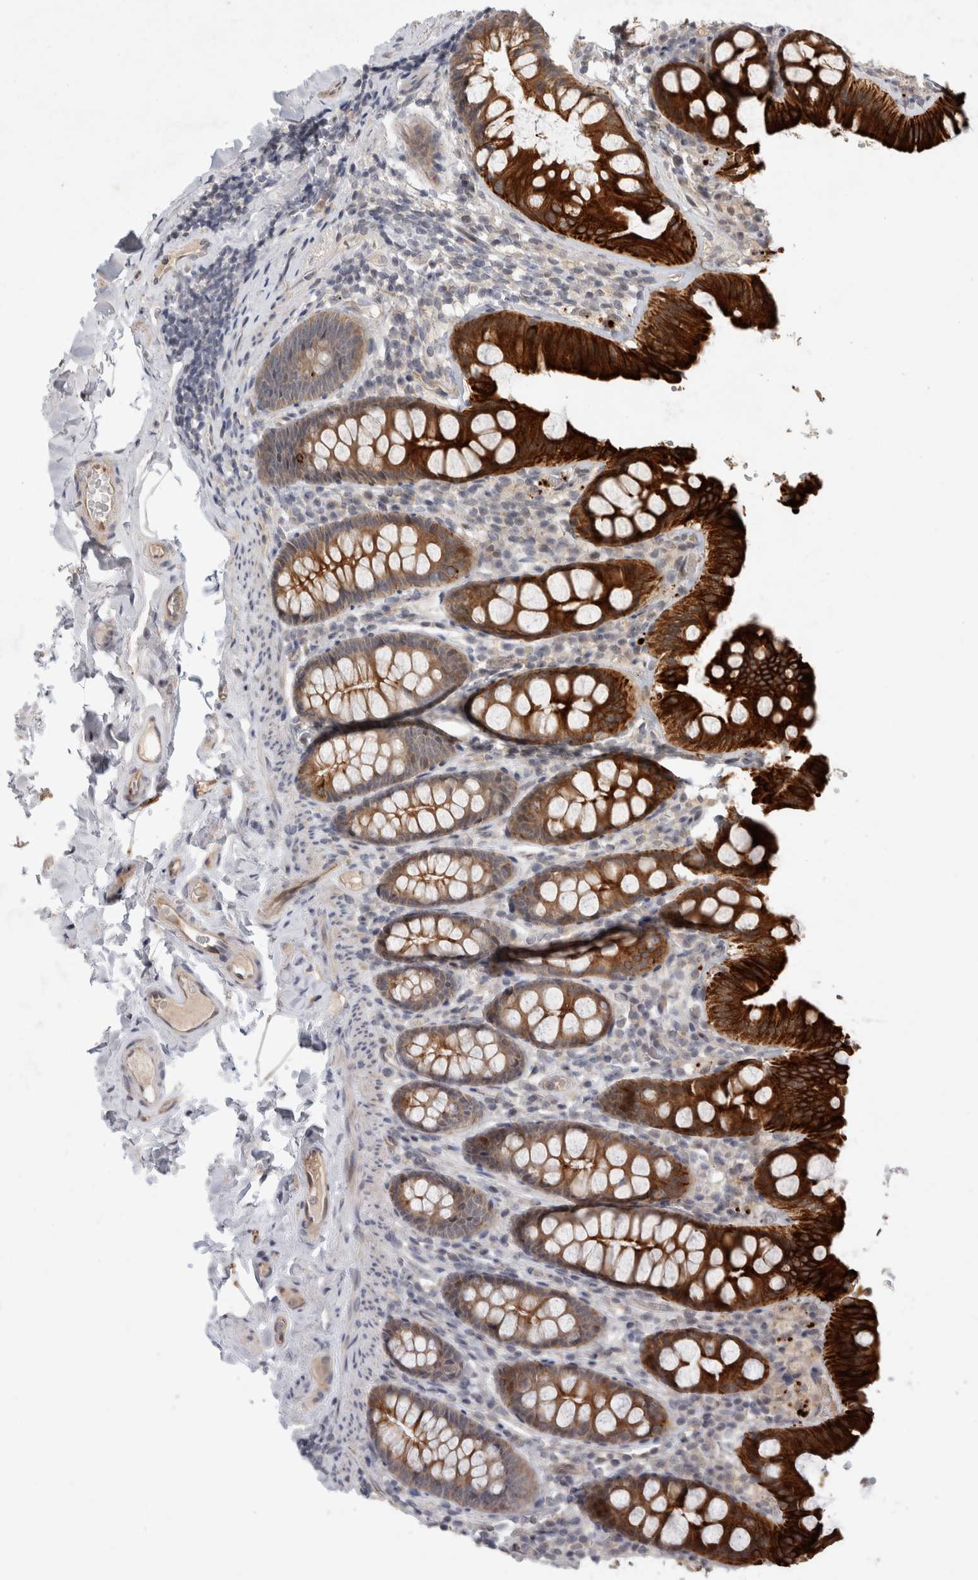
{"staining": {"intensity": "moderate", "quantity": ">75%", "location": "cytoplasmic/membranous"}, "tissue": "colon", "cell_type": "Endothelial cells", "image_type": "normal", "snomed": [{"axis": "morphology", "description": "Normal tissue, NOS"}, {"axis": "topography", "description": "Colon"}, {"axis": "topography", "description": "Peripheral nerve tissue"}], "caption": "This histopathology image reveals immunohistochemistry staining of normal human colon, with medium moderate cytoplasmic/membranous staining in about >75% of endothelial cells.", "gene": "CRISPLD1", "patient": {"sex": "female", "age": 61}}